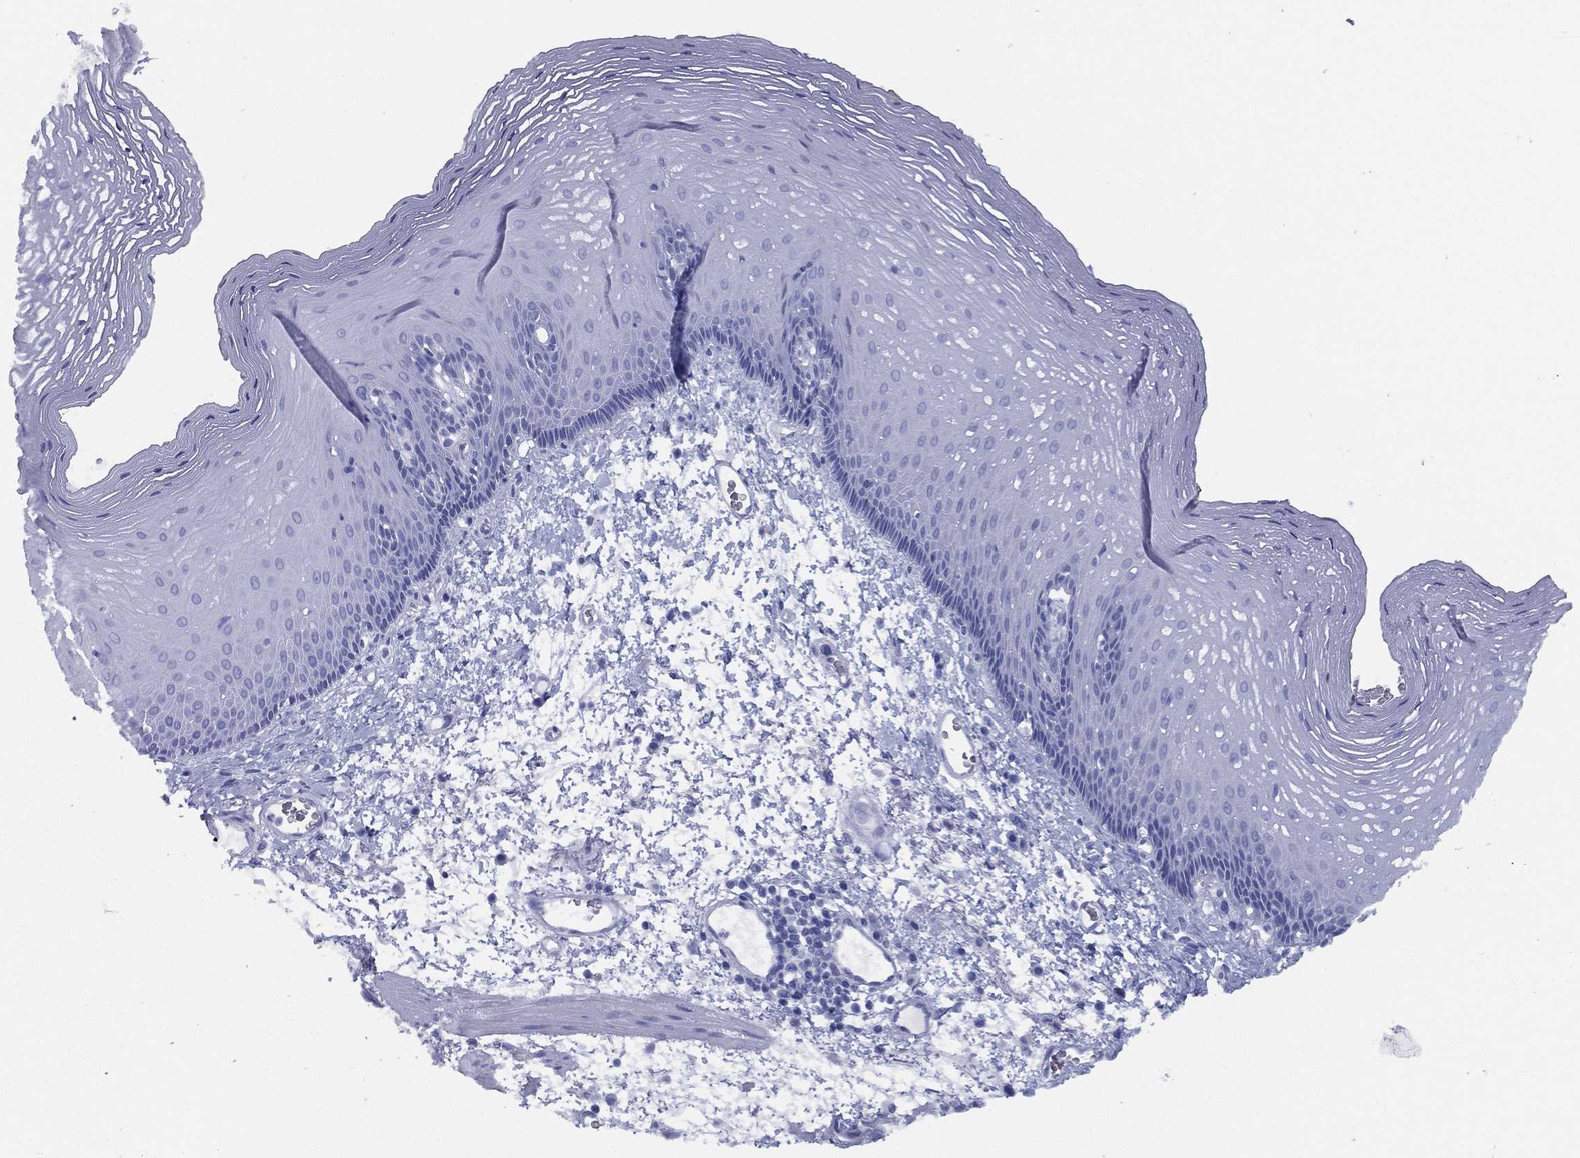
{"staining": {"intensity": "negative", "quantity": "none", "location": "none"}, "tissue": "esophagus", "cell_type": "Squamous epithelial cells", "image_type": "normal", "snomed": [{"axis": "morphology", "description": "Normal tissue, NOS"}, {"axis": "topography", "description": "Esophagus"}], "caption": "Immunohistochemical staining of unremarkable human esophagus exhibits no significant staining in squamous epithelial cells. The staining is performed using DAB brown chromogen with nuclei counter-stained in using hematoxylin.", "gene": "TMEM252", "patient": {"sex": "male", "age": 76}}